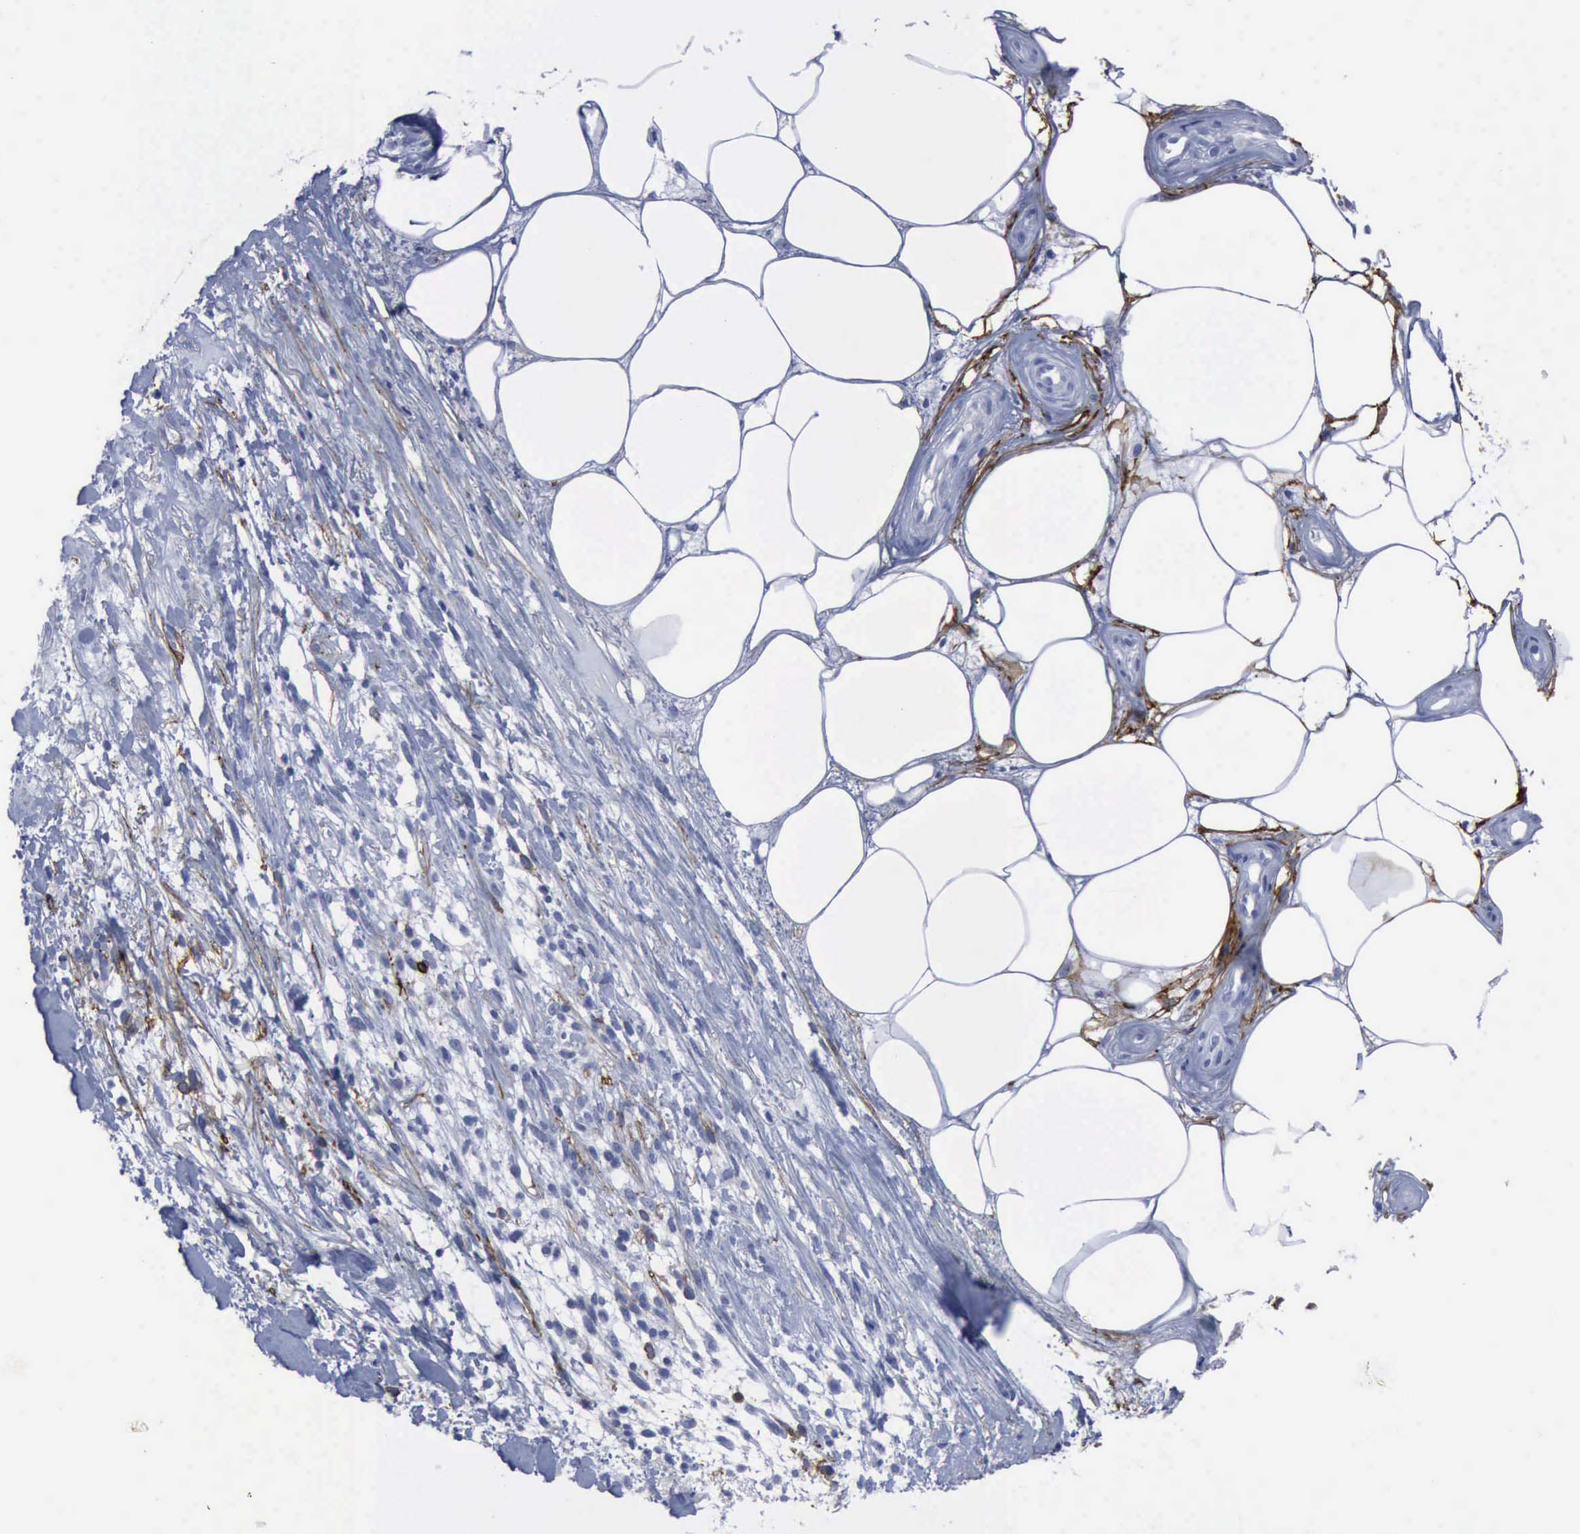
{"staining": {"intensity": "negative", "quantity": "none", "location": "none"}, "tissue": "melanoma", "cell_type": "Tumor cells", "image_type": "cancer", "snomed": [{"axis": "morphology", "description": "Malignant melanoma, NOS"}, {"axis": "topography", "description": "Skin"}], "caption": "Melanoma stained for a protein using IHC exhibits no positivity tumor cells.", "gene": "NGFR", "patient": {"sex": "female", "age": 85}}